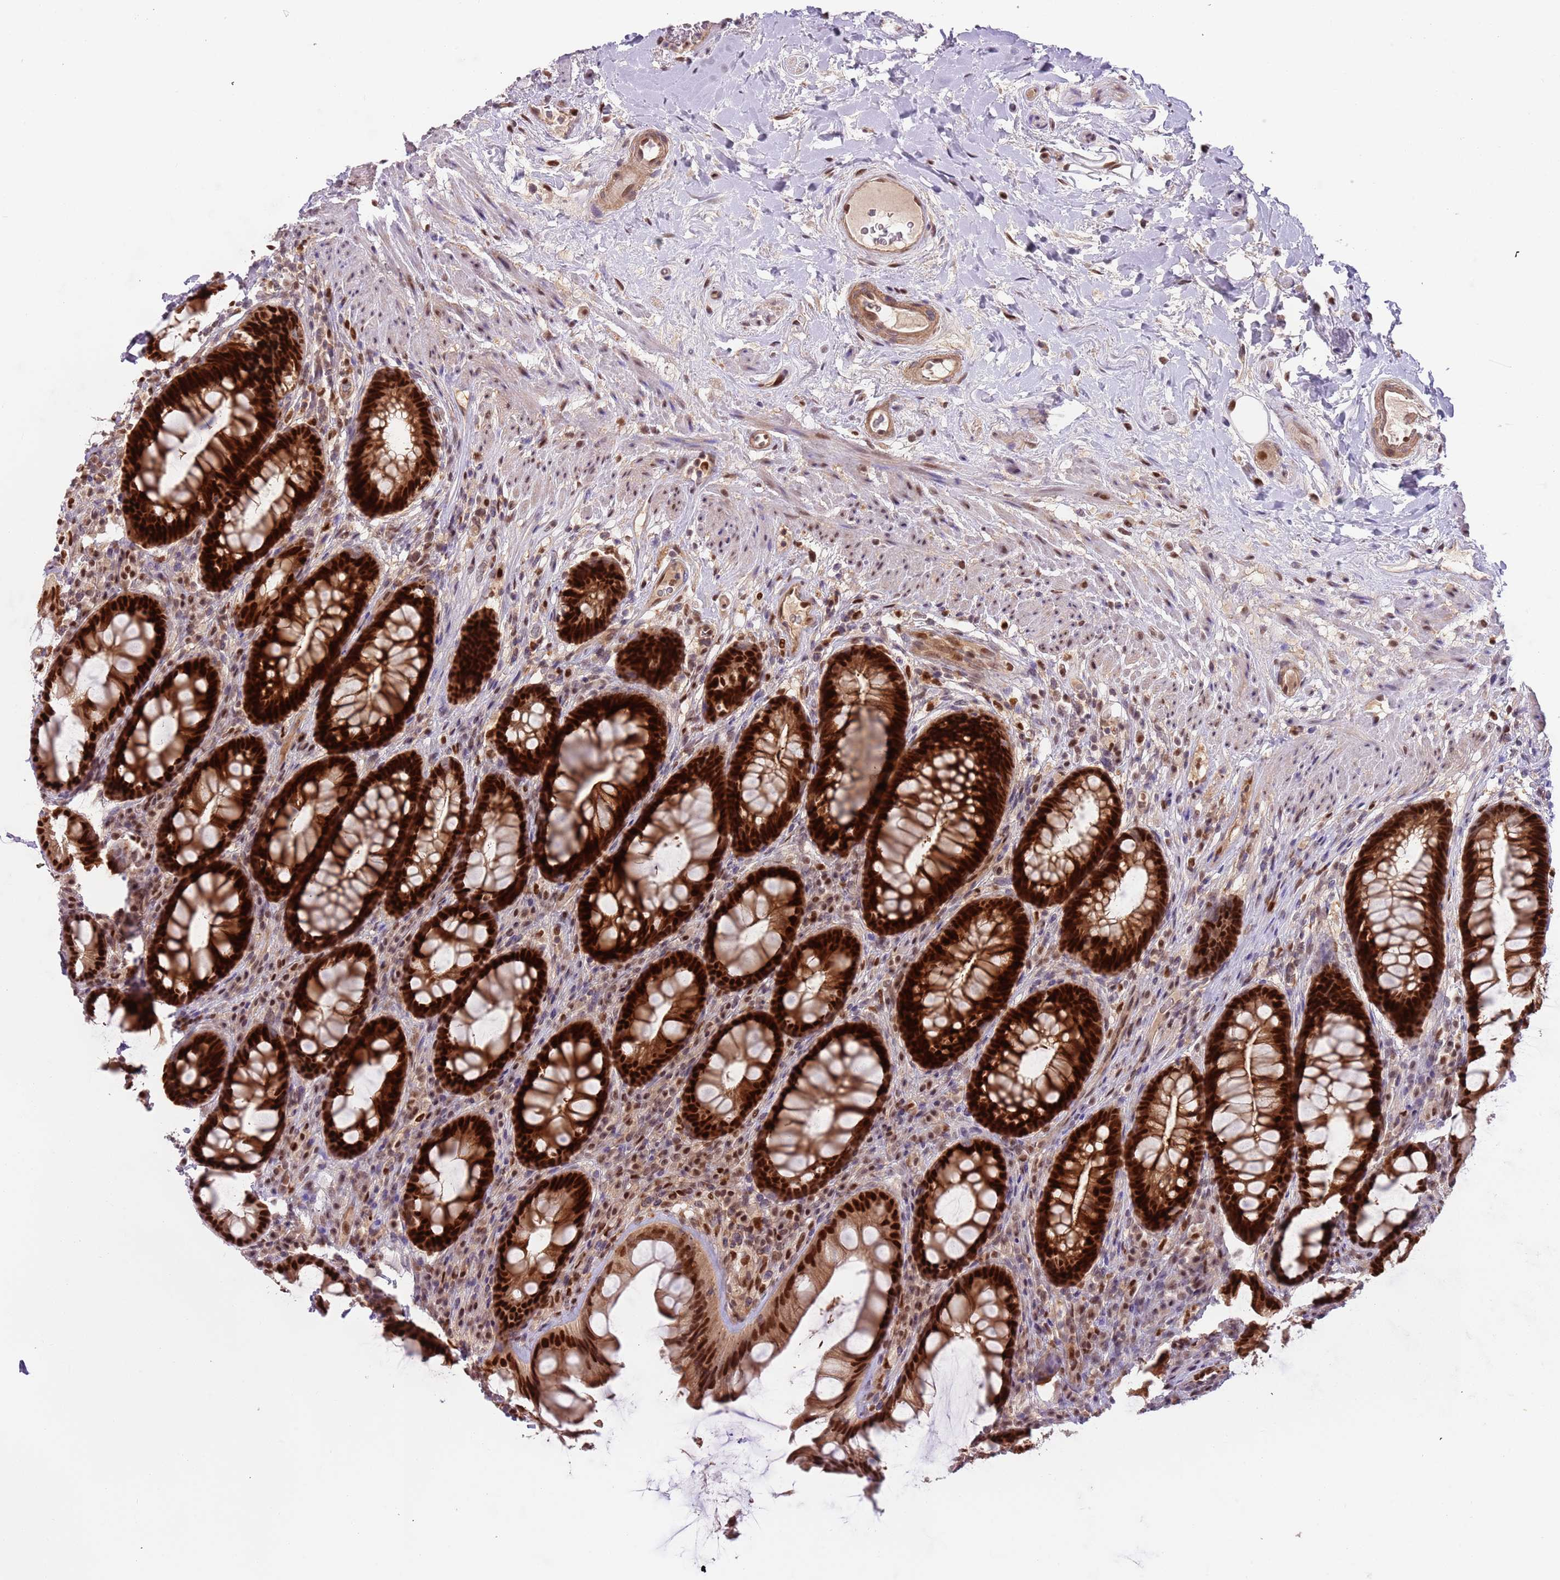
{"staining": {"intensity": "strong", "quantity": ">75%", "location": "cytoplasmic/membranous,nuclear"}, "tissue": "rectum", "cell_type": "Glandular cells", "image_type": "normal", "snomed": [{"axis": "morphology", "description": "Normal tissue, NOS"}, {"axis": "topography", "description": "Rectum"}], "caption": "IHC of normal human rectum reveals high levels of strong cytoplasmic/membranous,nuclear staining in about >75% of glandular cells. The staining is performed using DAB brown chromogen to label protein expression. The nuclei are counter-stained blue using hematoxylin.", "gene": "RMND5B", "patient": {"sex": "male", "age": 74}}